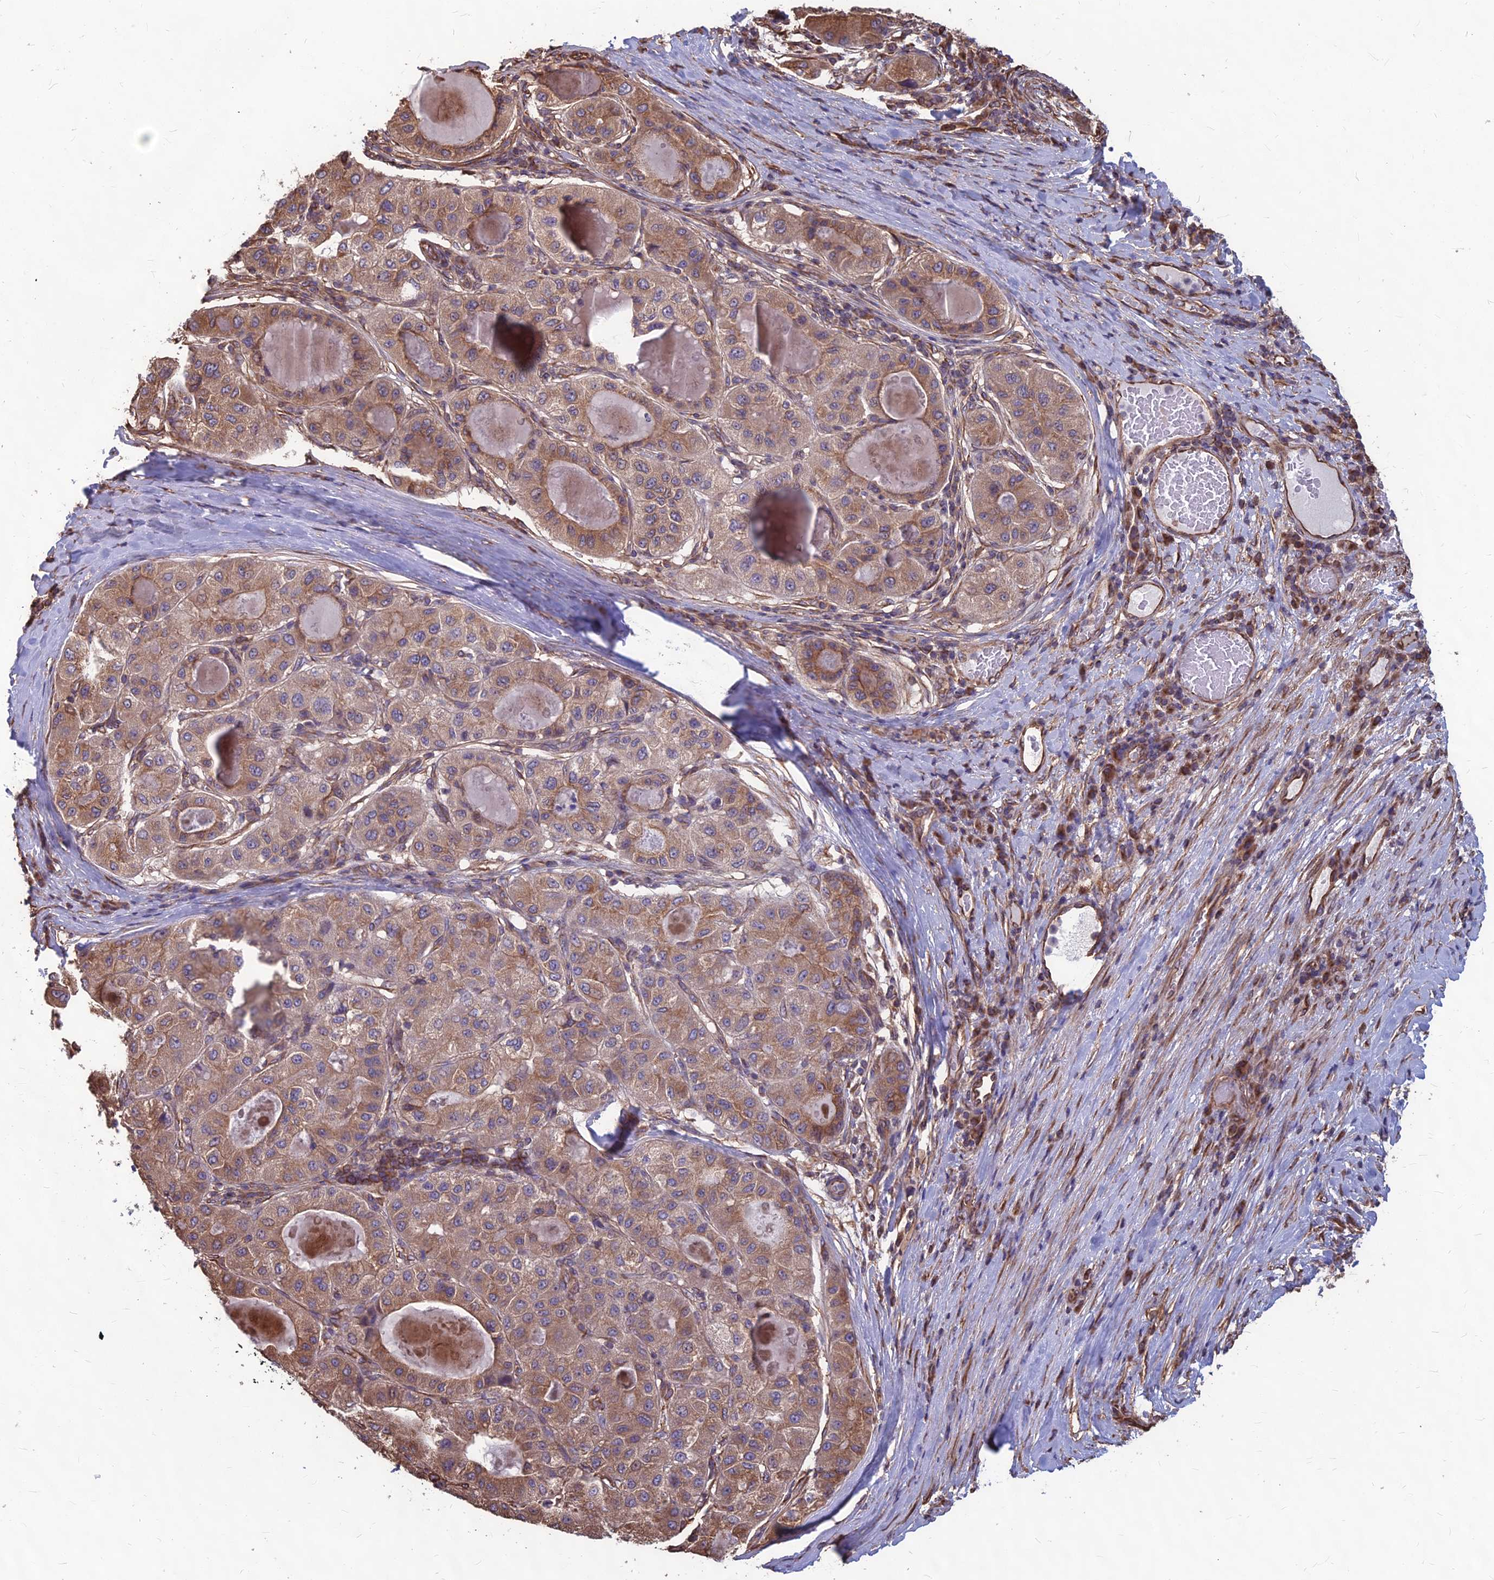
{"staining": {"intensity": "moderate", "quantity": "25%-75%", "location": "cytoplasmic/membranous"}, "tissue": "liver cancer", "cell_type": "Tumor cells", "image_type": "cancer", "snomed": [{"axis": "morphology", "description": "Carcinoma, Hepatocellular, NOS"}, {"axis": "topography", "description": "Liver"}], "caption": "DAB immunohistochemical staining of human liver cancer demonstrates moderate cytoplasmic/membranous protein positivity in about 25%-75% of tumor cells.", "gene": "LSM6", "patient": {"sex": "male", "age": 80}}